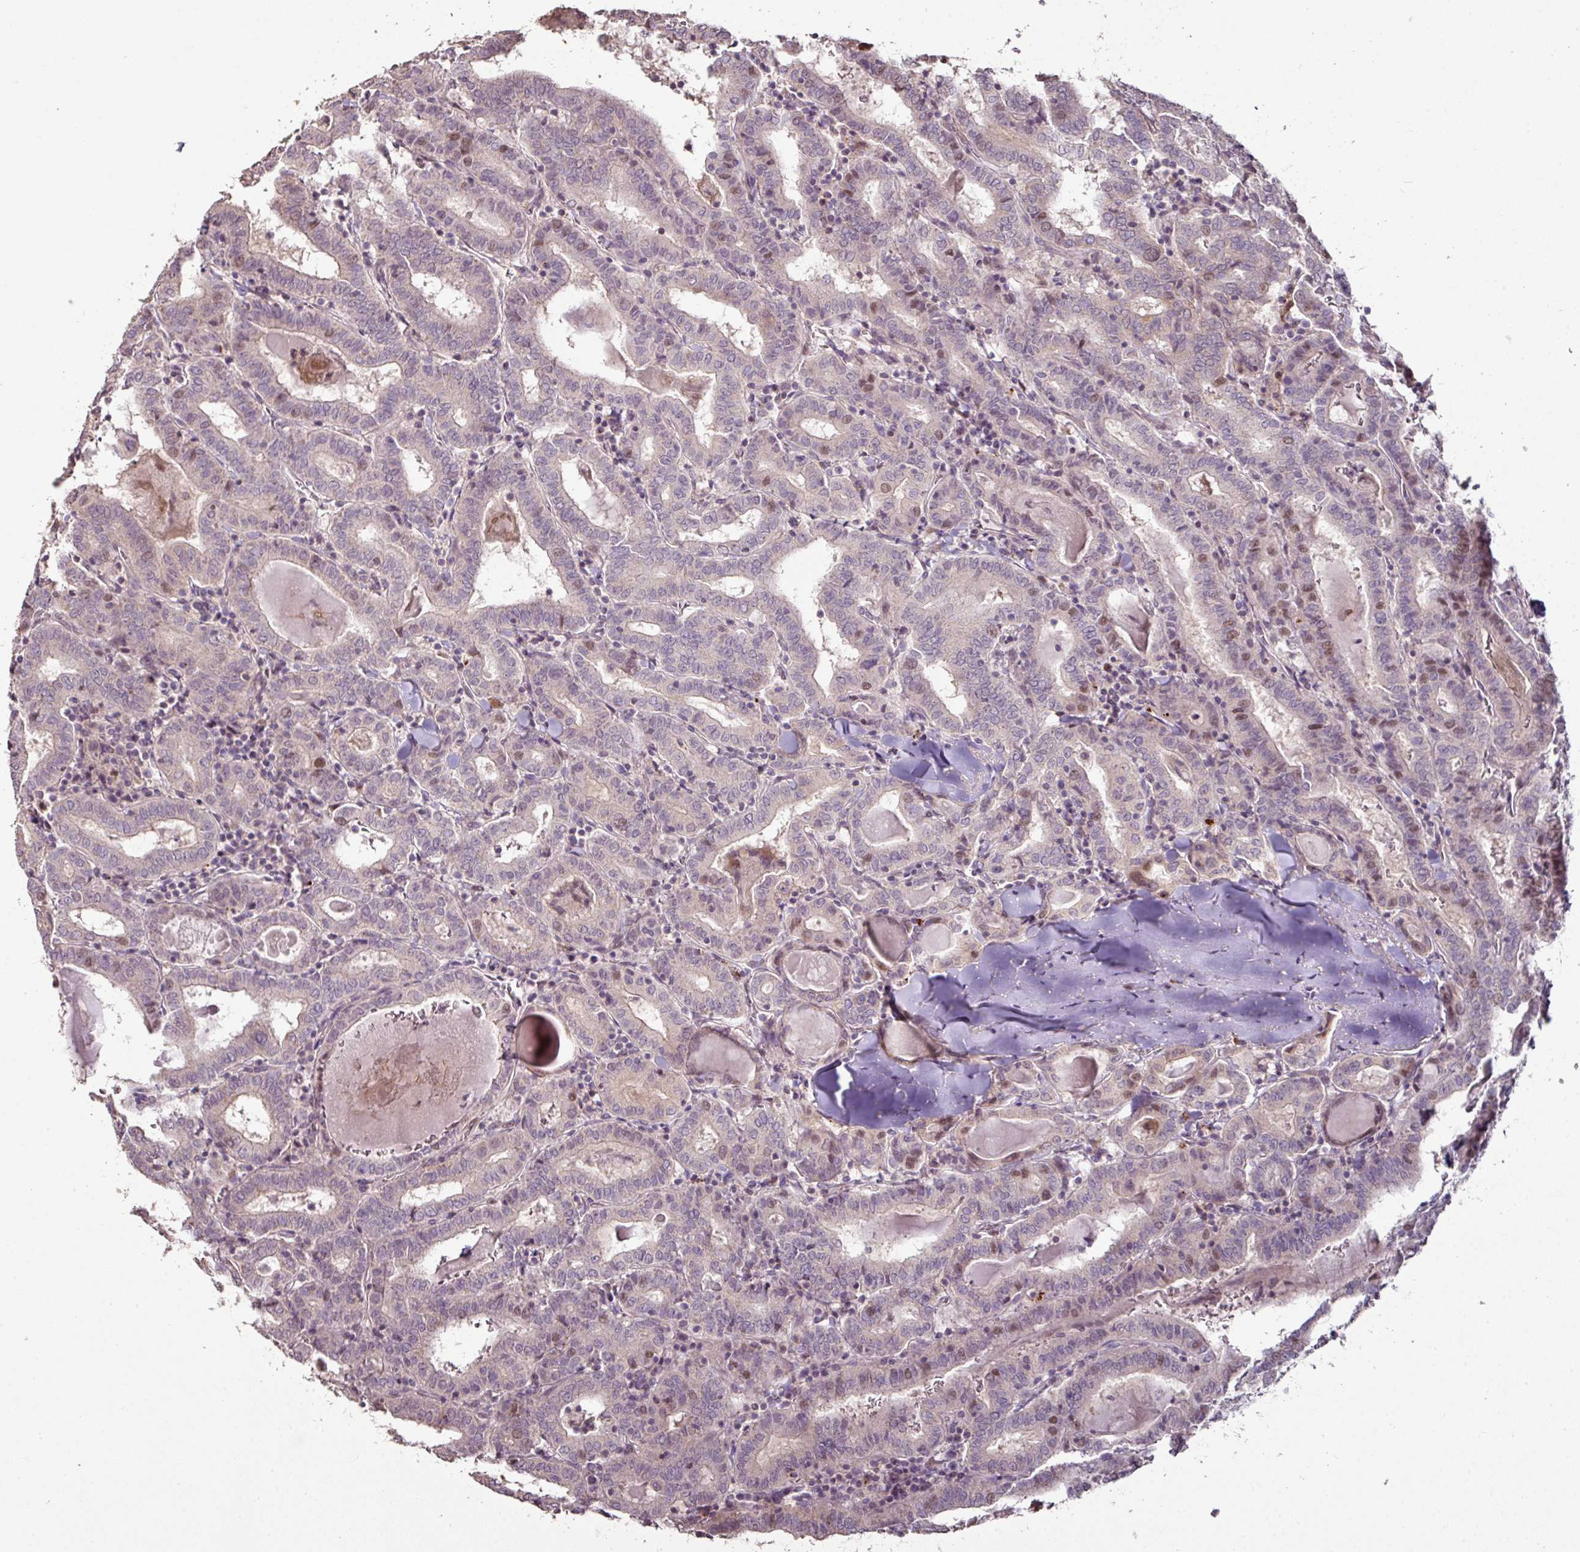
{"staining": {"intensity": "weak", "quantity": "<25%", "location": "nuclear"}, "tissue": "thyroid cancer", "cell_type": "Tumor cells", "image_type": "cancer", "snomed": [{"axis": "morphology", "description": "Papillary adenocarcinoma, NOS"}, {"axis": "topography", "description": "Thyroid gland"}], "caption": "Human thyroid cancer (papillary adenocarcinoma) stained for a protein using immunohistochemistry (IHC) displays no expression in tumor cells.", "gene": "CXCR5", "patient": {"sex": "female", "age": 72}}